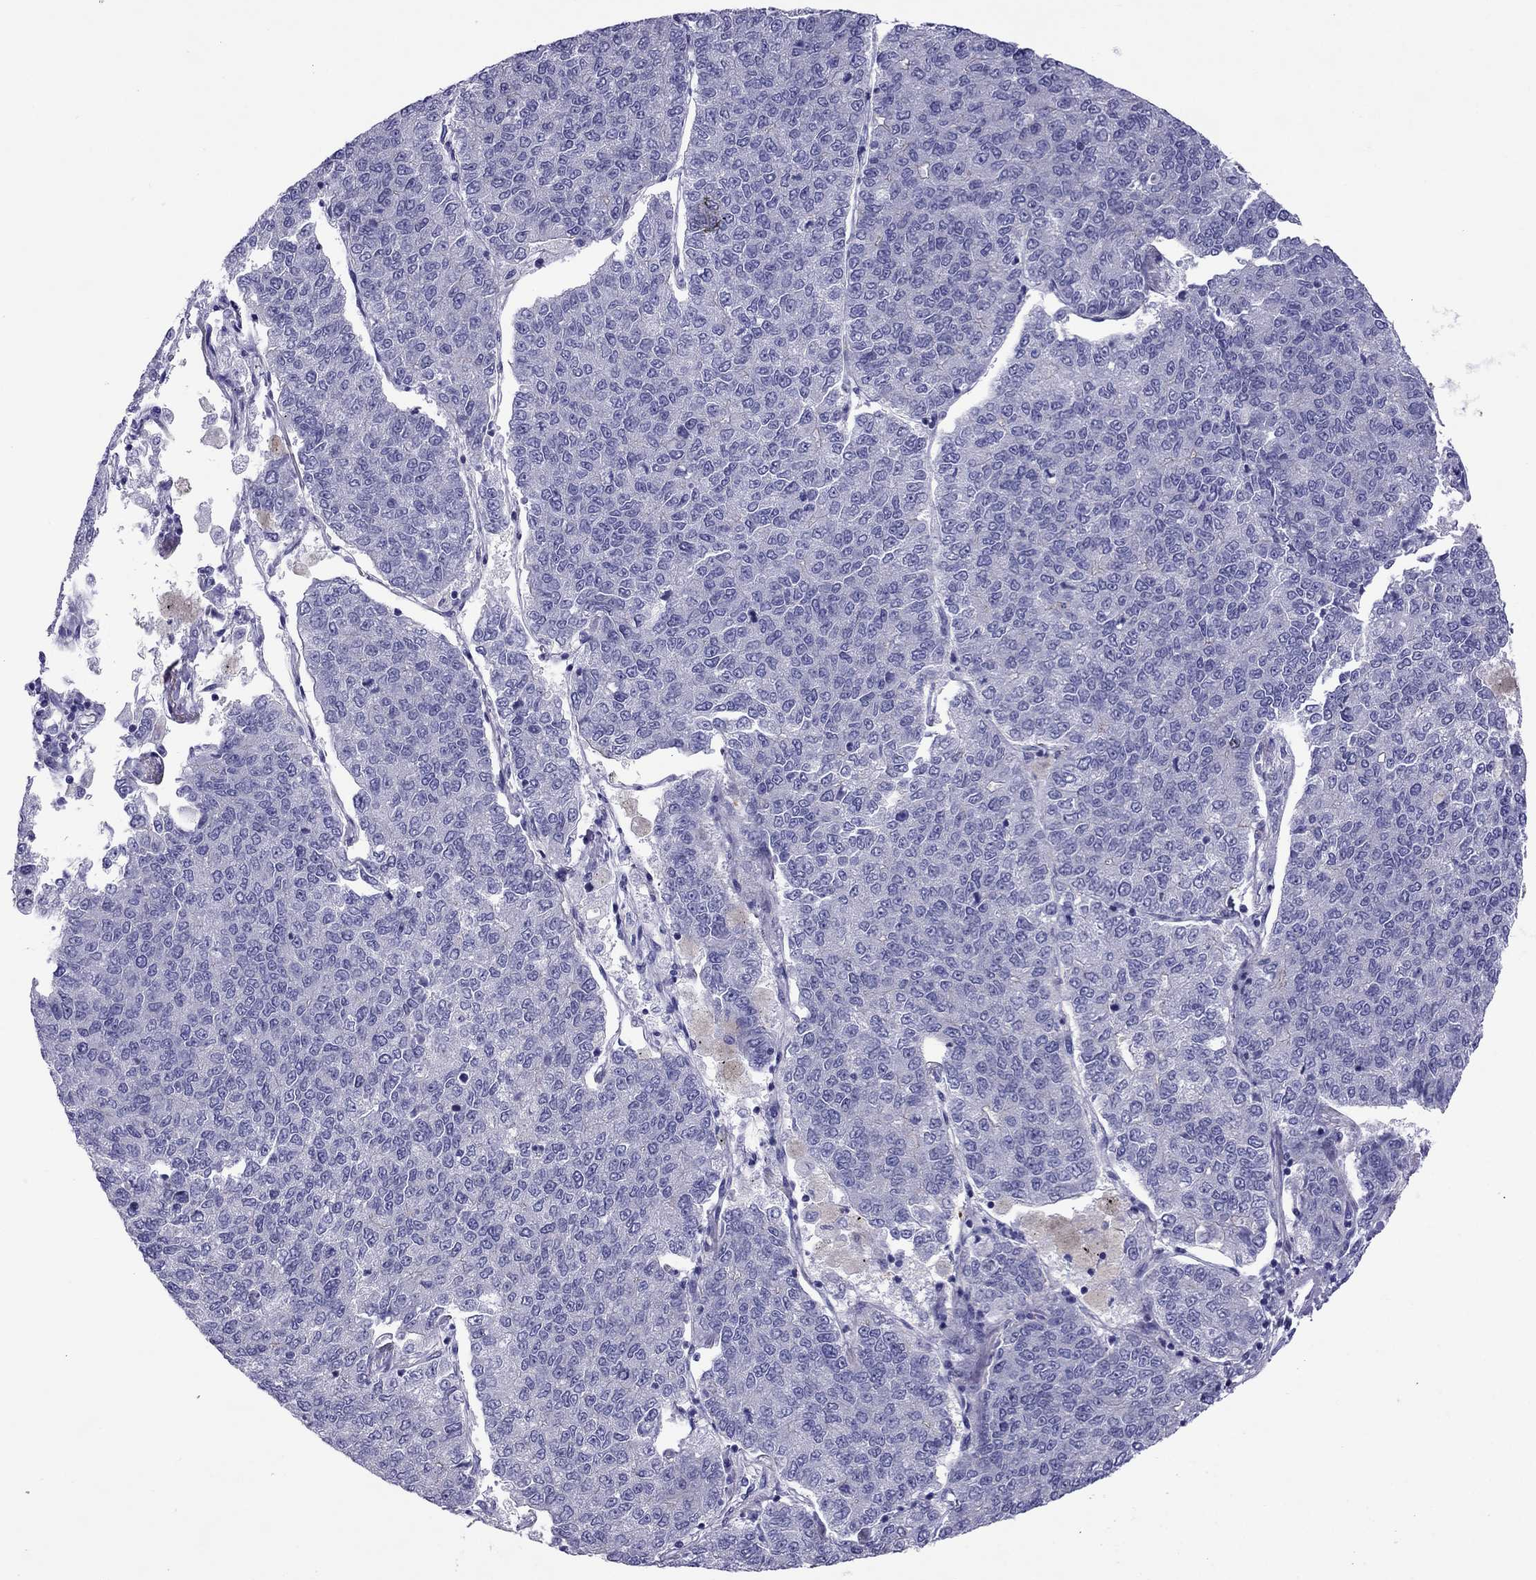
{"staining": {"intensity": "negative", "quantity": "none", "location": "none"}, "tissue": "lung cancer", "cell_type": "Tumor cells", "image_type": "cancer", "snomed": [{"axis": "morphology", "description": "Adenocarcinoma, NOS"}, {"axis": "topography", "description": "Lung"}], "caption": "This histopathology image is of lung cancer stained with IHC to label a protein in brown with the nuclei are counter-stained blue. There is no expression in tumor cells.", "gene": "MYL11", "patient": {"sex": "male", "age": 49}}